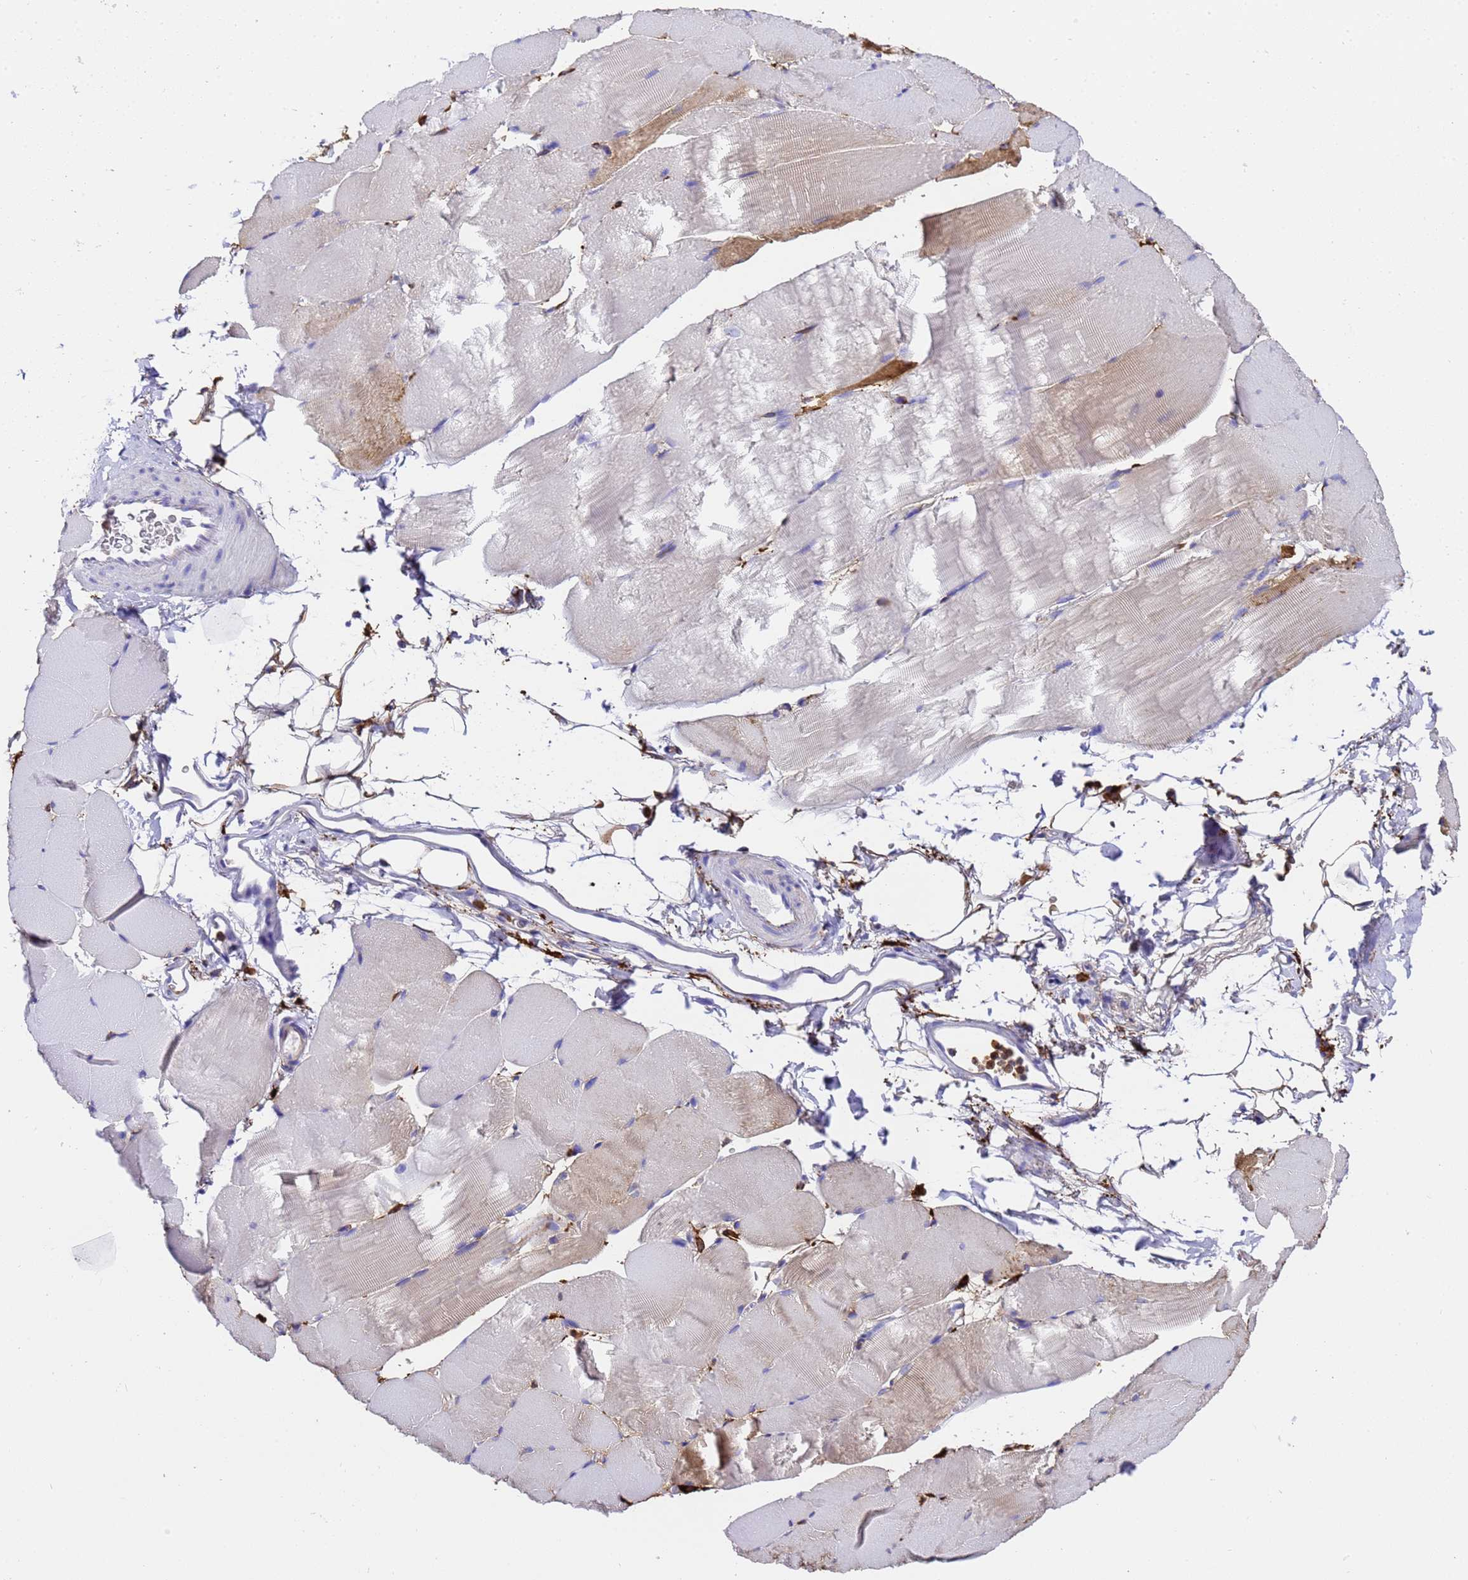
{"staining": {"intensity": "negative", "quantity": "none", "location": "none"}, "tissue": "skeletal muscle", "cell_type": "Myocytes", "image_type": "normal", "snomed": [{"axis": "morphology", "description": "Normal tissue, NOS"}, {"axis": "topography", "description": "Skeletal muscle"}, {"axis": "topography", "description": "Parathyroid gland"}], "caption": "DAB immunohistochemical staining of normal human skeletal muscle exhibits no significant expression in myocytes. Nuclei are stained in blue.", "gene": "FTL", "patient": {"sex": "female", "age": 37}}